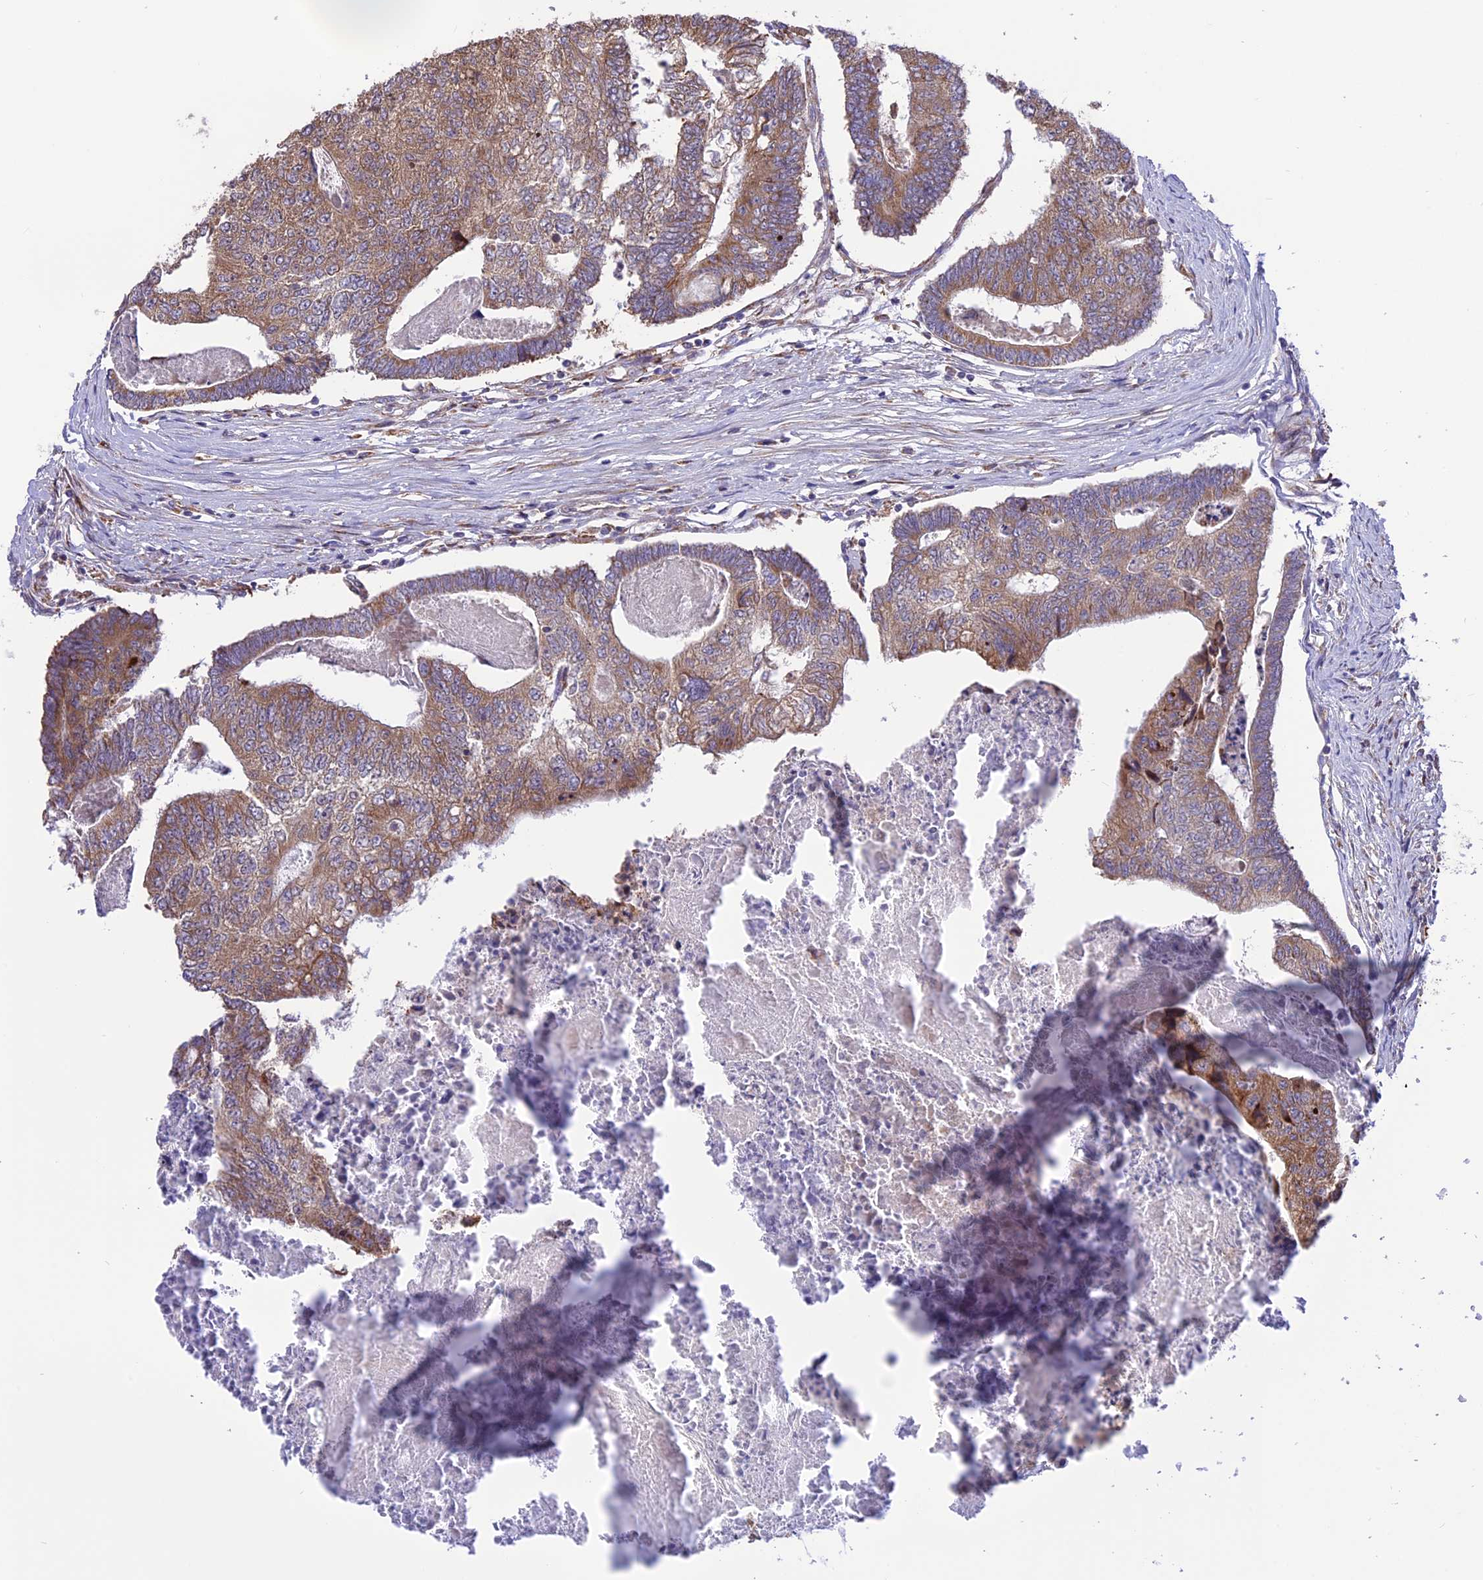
{"staining": {"intensity": "moderate", "quantity": ">75%", "location": "cytoplasmic/membranous"}, "tissue": "colorectal cancer", "cell_type": "Tumor cells", "image_type": "cancer", "snomed": [{"axis": "morphology", "description": "Adenocarcinoma, NOS"}, {"axis": "topography", "description": "Colon"}], "caption": "Tumor cells demonstrate moderate cytoplasmic/membranous expression in approximately >75% of cells in colorectal cancer (adenocarcinoma).", "gene": "ARMCX6", "patient": {"sex": "female", "age": 67}}